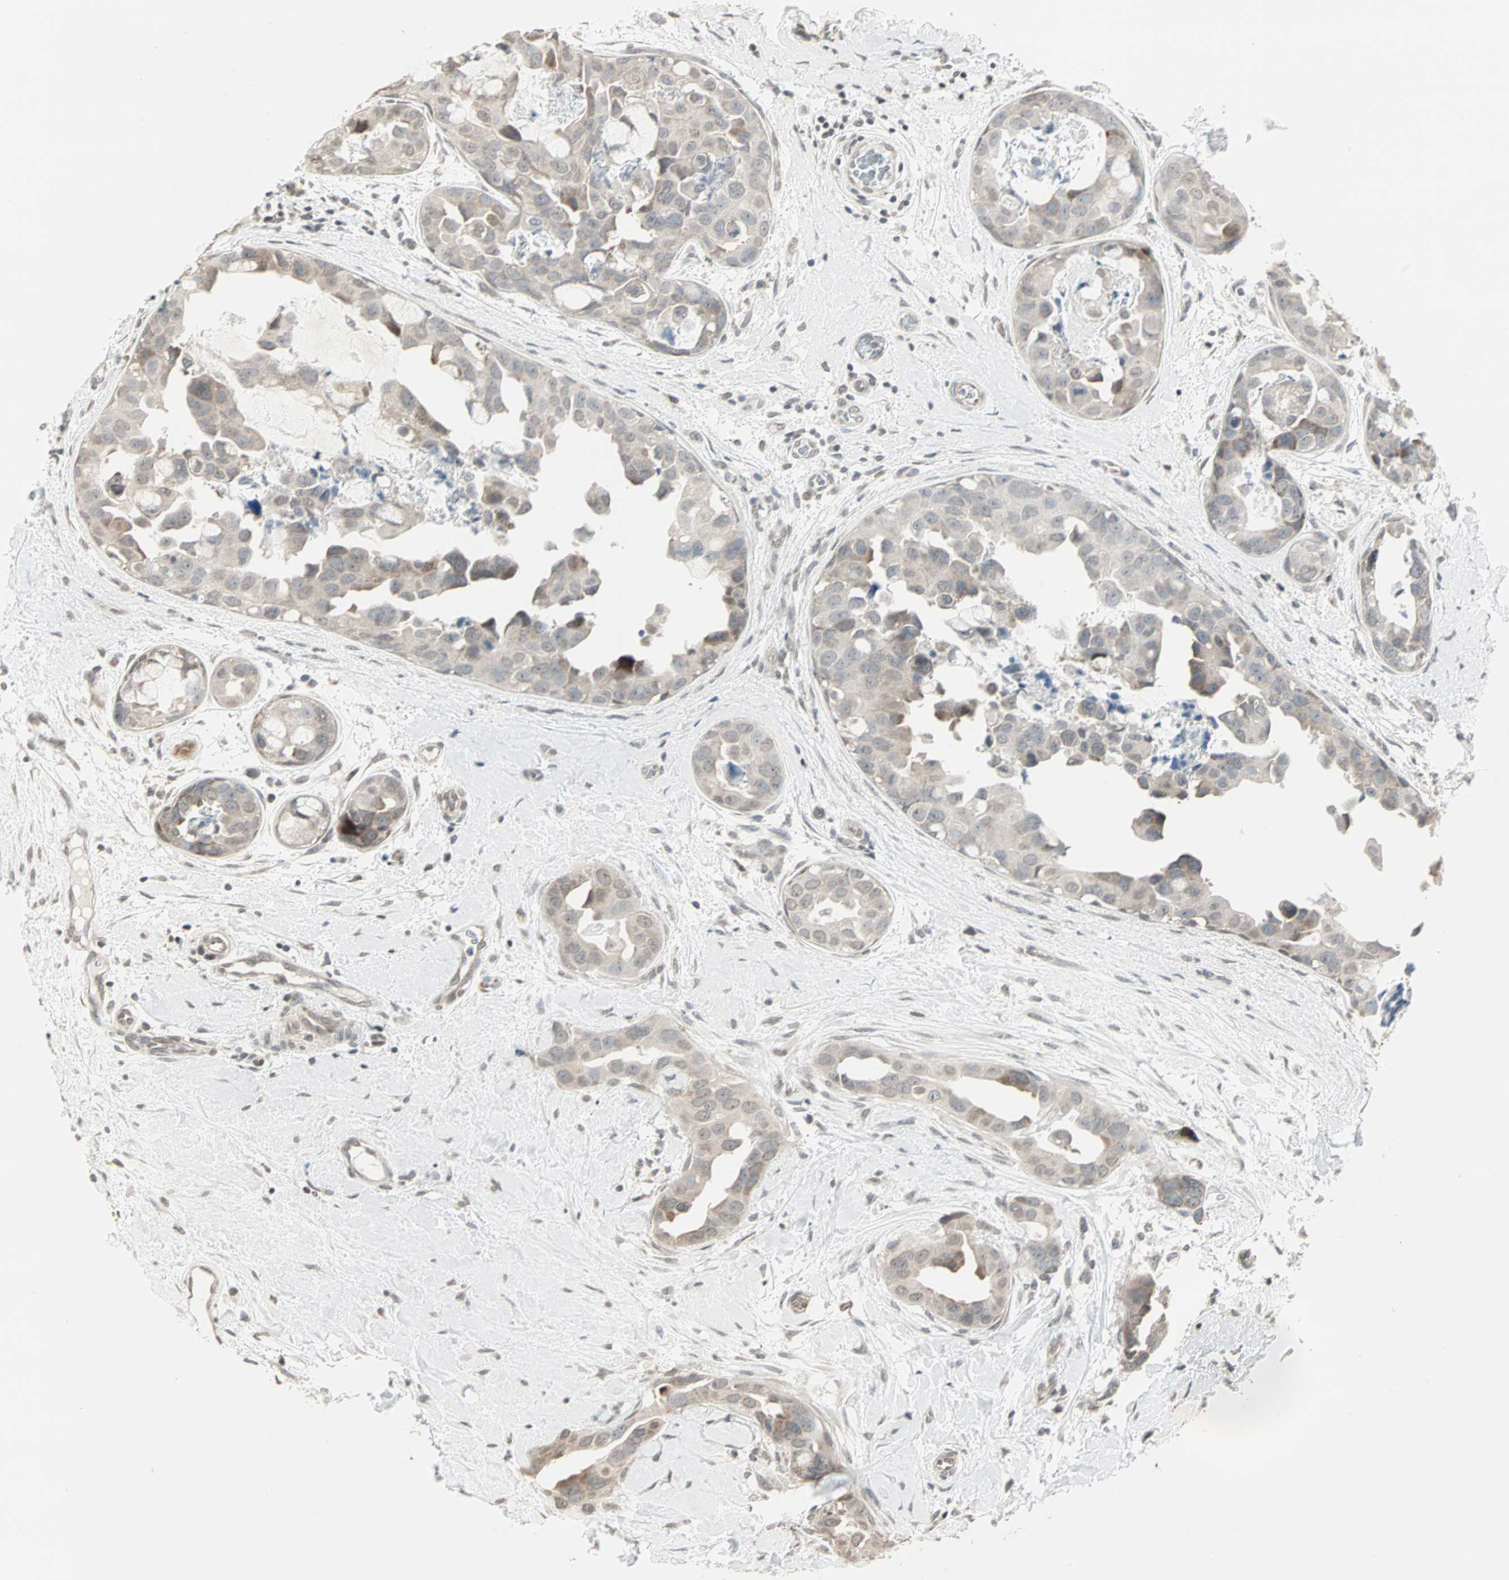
{"staining": {"intensity": "moderate", "quantity": "<25%", "location": "cytoplasmic/membranous"}, "tissue": "breast cancer", "cell_type": "Tumor cells", "image_type": "cancer", "snomed": [{"axis": "morphology", "description": "Duct carcinoma"}, {"axis": "topography", "description": "Breast"}], "caption": "Immunohistochemical staining of breast invasive ductal carcinoma displays low levels of moderate cytoplasmic/membranous protein staining in approximately <25% of tumor cells.", "gene": "CBLC", "patient": {"sex": "female", "age": 40}}